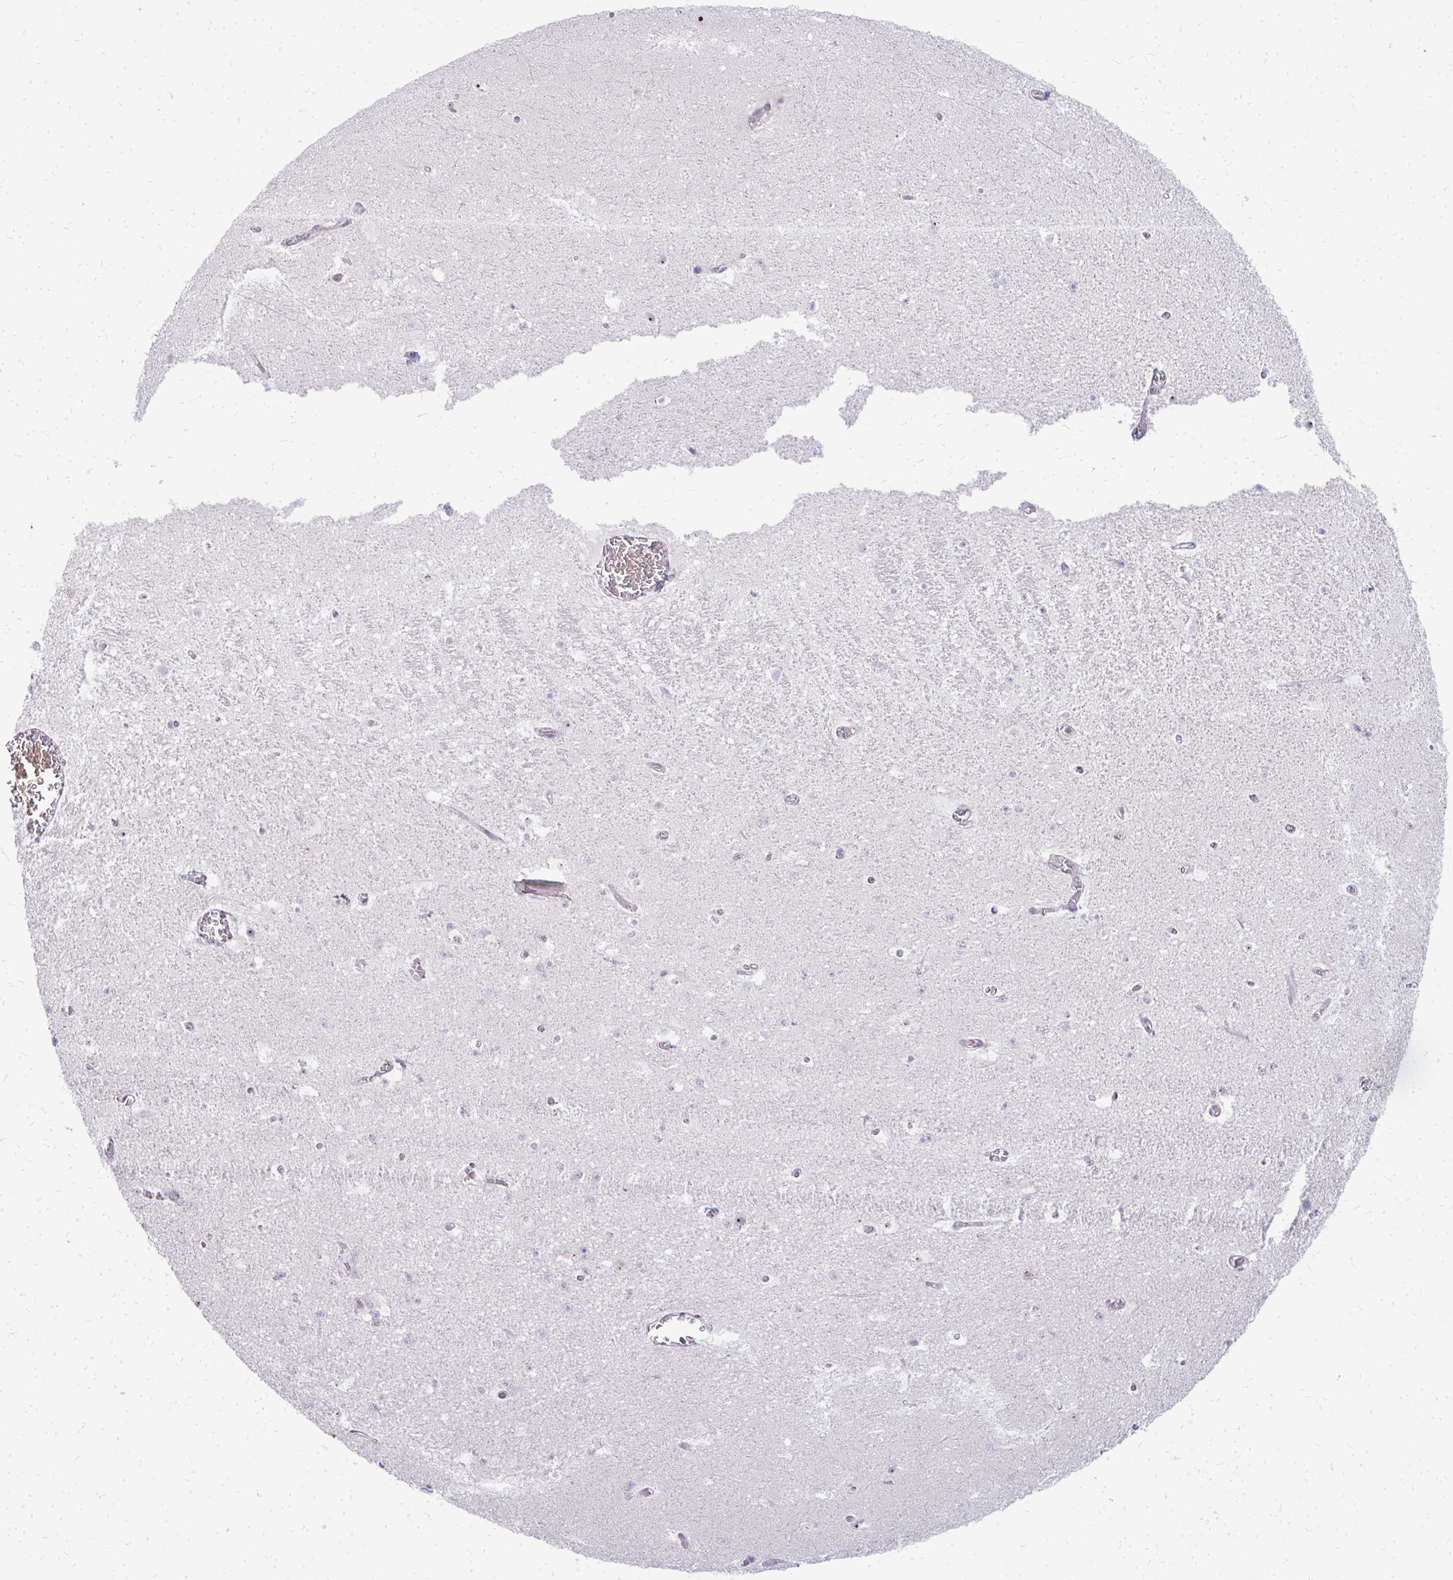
{"staining": {"intensity": "negative", "quantity": "none", "location": "none"}, "tissue": "hippocampus", "cell_type": "Glial cells", "image_type": "normal", "snomed": [{"axis": "morphology", "description": "Normal tissue, NOS"}, {"axis": "topography", "description": "Hippocampus"}], "caption": "Immunohistochemistry micrograph of unremarkable hippocampus: hippocampus stained with DAB (3,3'-diaminobenzidine) demonstrates no significant protein expression in glial cells.", "gene": "FAM9A", "patient": {"sex": "female", "age": 42}}